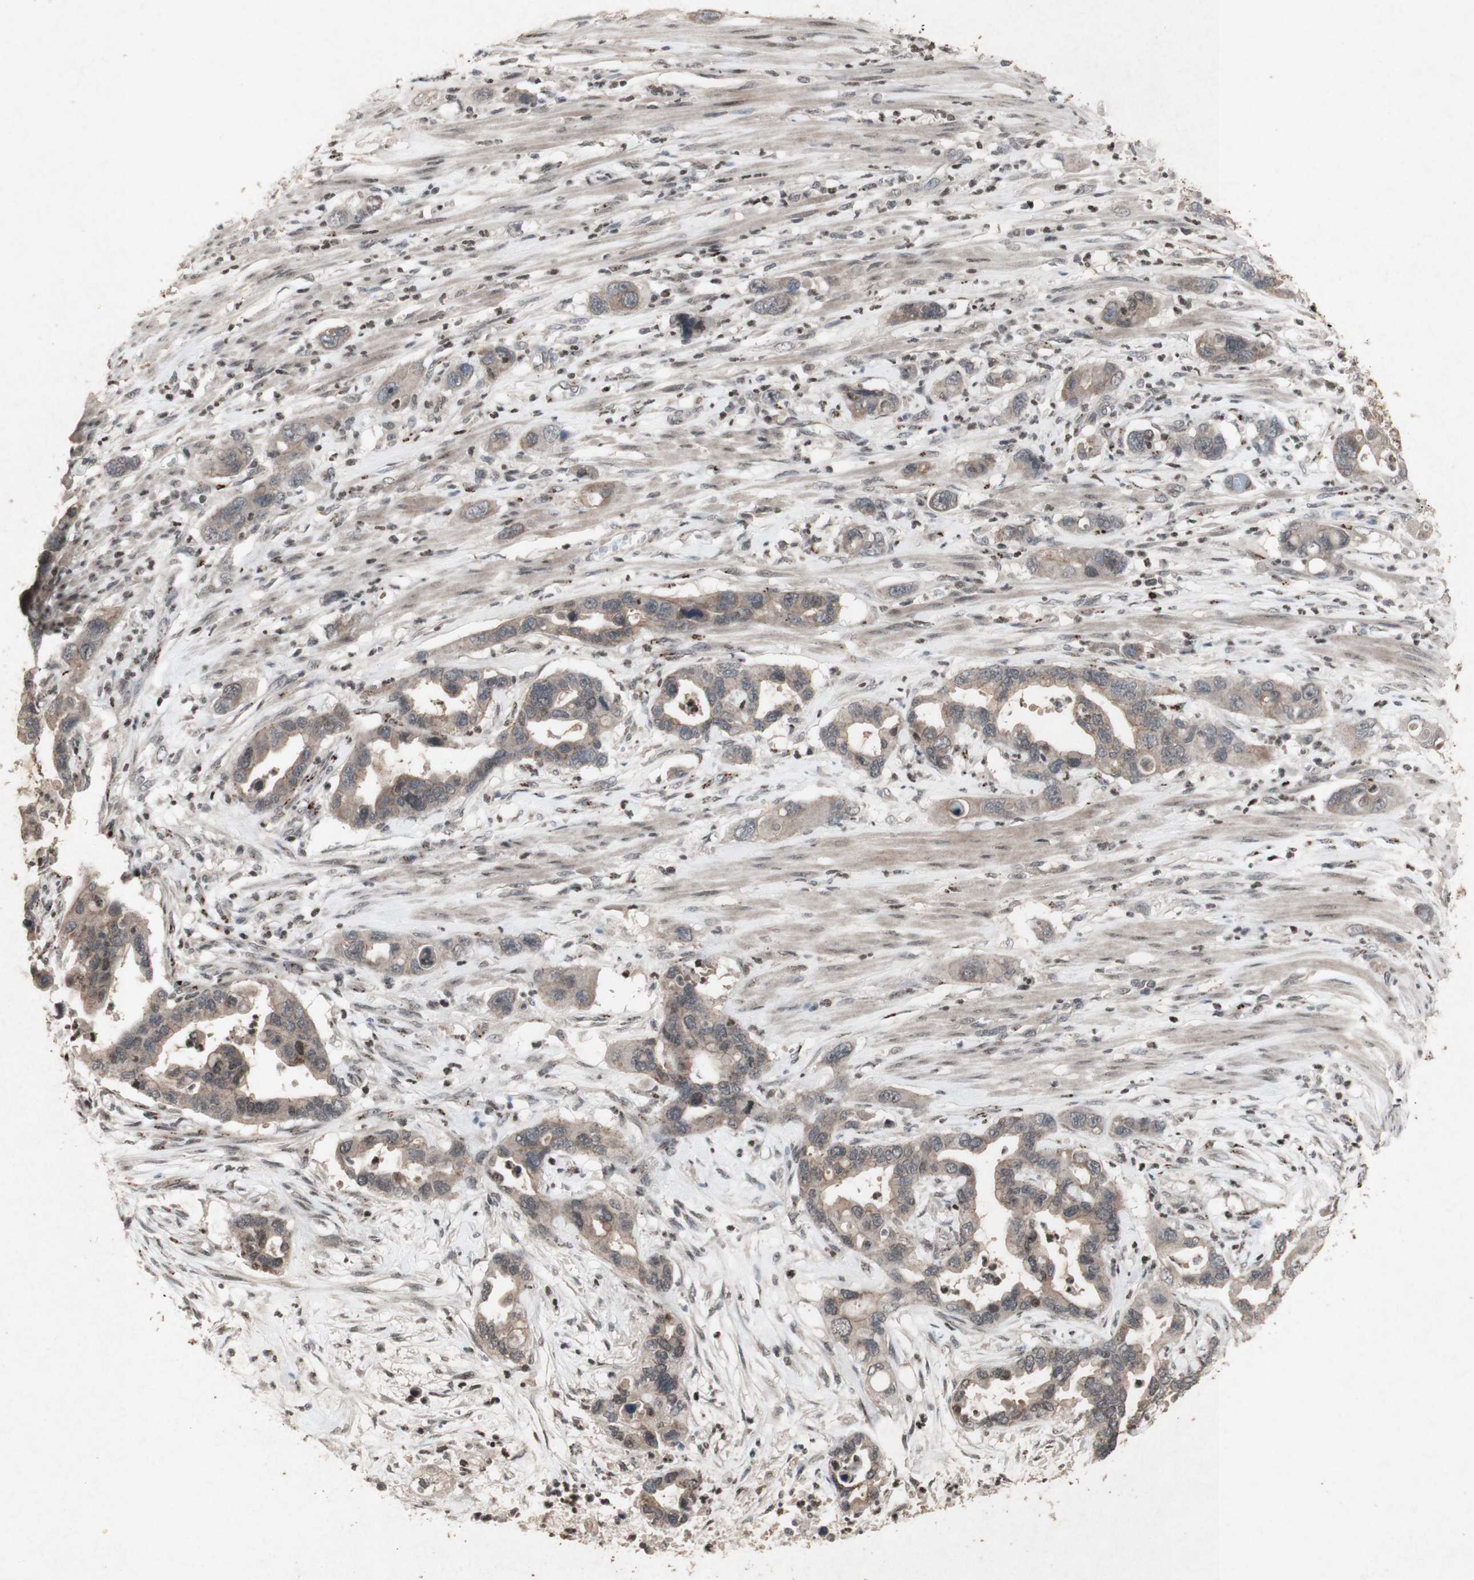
{"staining": {"intensity": "weak", "quantity": ">75%", "location": "cytoplasmic/membranous"}, "tissue": "pancreatic cancer", "cell_type": "Tumor cells", "image_type": "cancer", "snomed": [{"axis": "morphology", "description": "Adenocarcinoma, NOS"}, {"axis": "topography", "description": "Pancreas"}], "caption": "Weak cytoplasmic/membranous protein positivity is appreciated in about >75% of tumor cells in pancreatic cancer (adenocarcinoma). (Stains: DAB in brown, nuclei in blue, Microscopy: brightfield microscopy at high magnification).", "gene": "PLXNA1", "patient": {"sex": "female", "age": 71}}